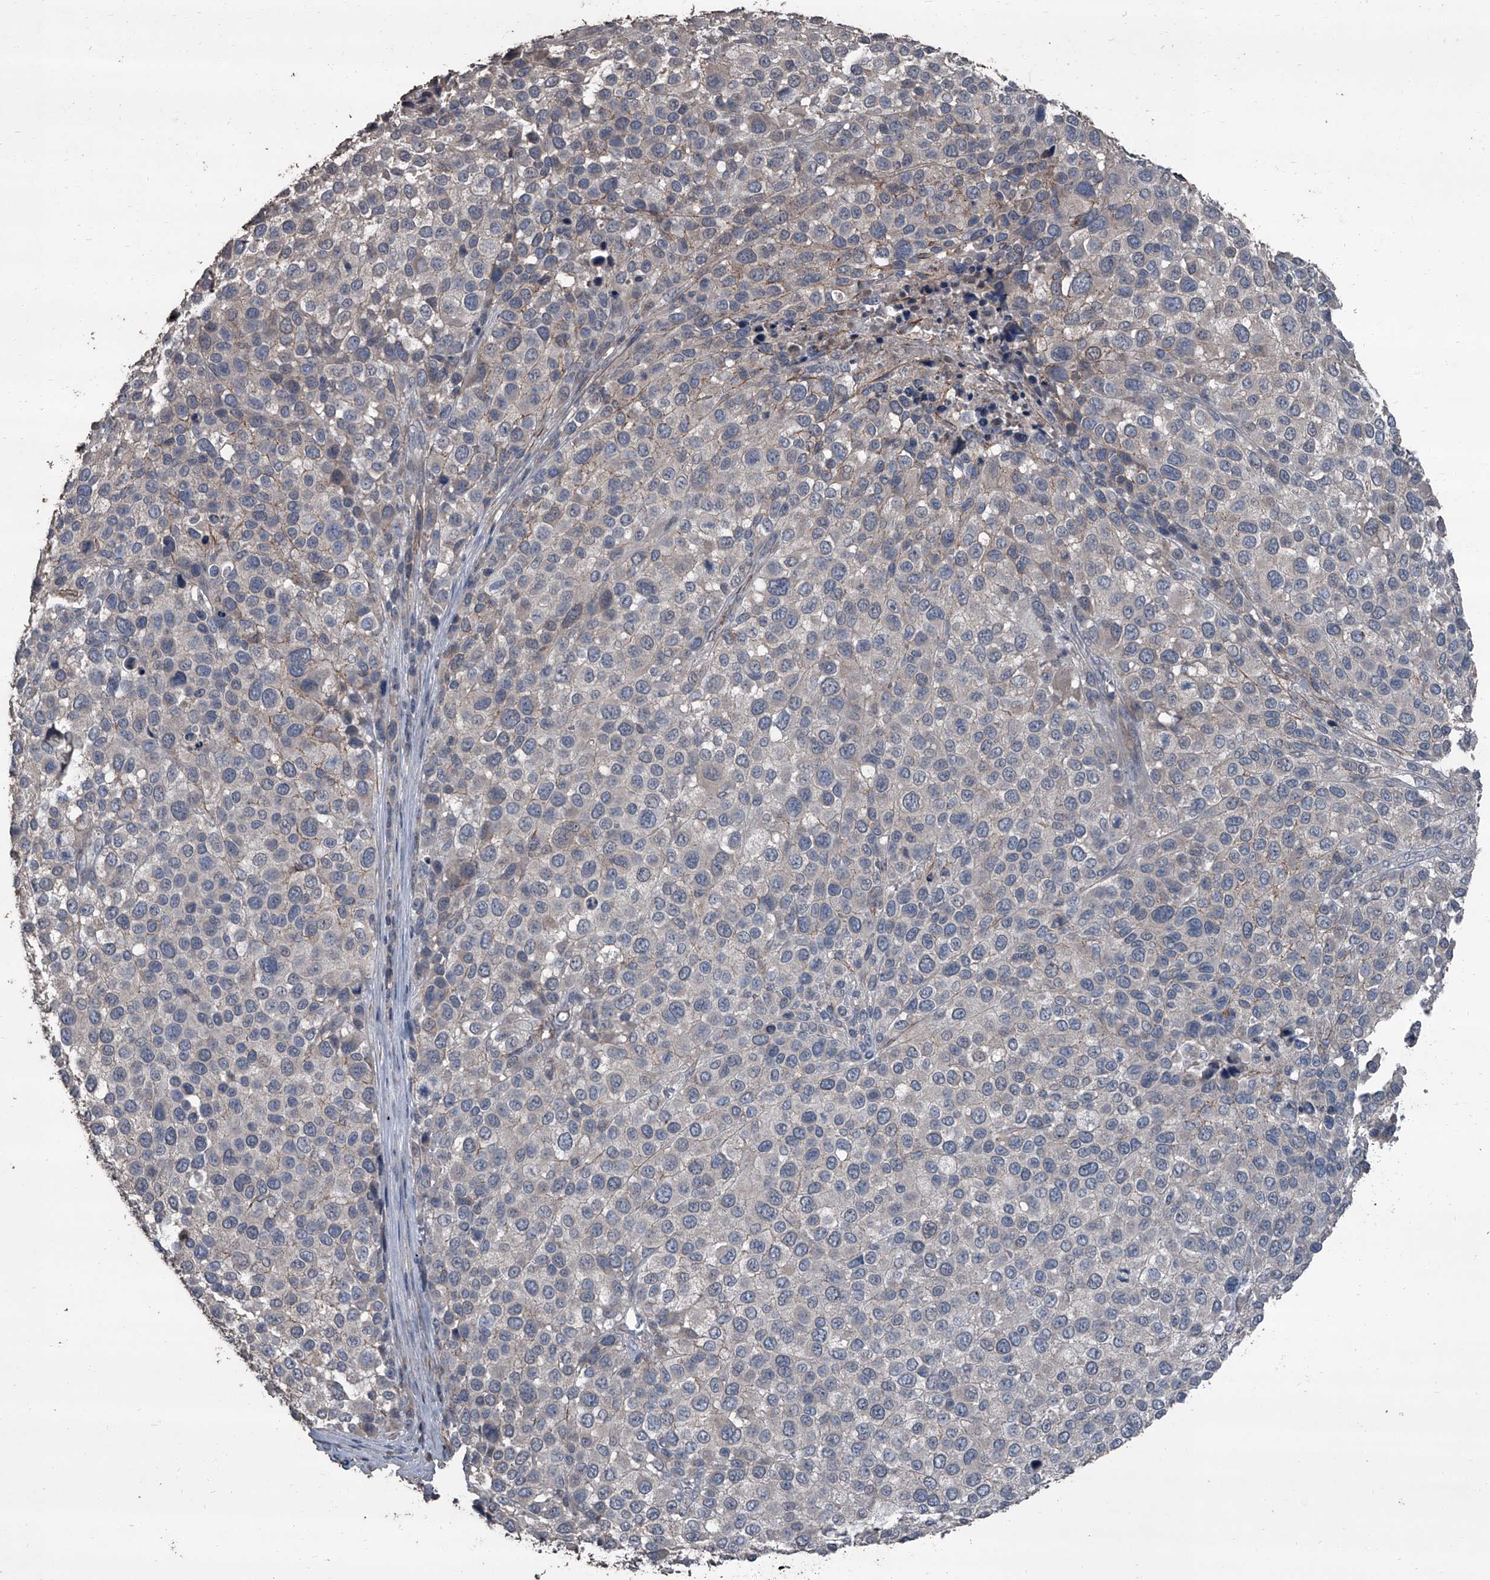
{"staining": {"intensity": "negative", "quantity": "none", "location": "none"}, "tissue": "melanoma", "cell_type": "Tumor cells", "image_type": "cancer", "snomed": [{"axis": "morphology", "description": "Malignant melanoma, NOS"}, {"axis": "topography", "description": "Skin of trunk"}], "caption": "The photomicrograph displays no significant staining in tumor cells of melanoma.", "gene": "OARD1", "patient": {"sex": "male", "age": 71}}